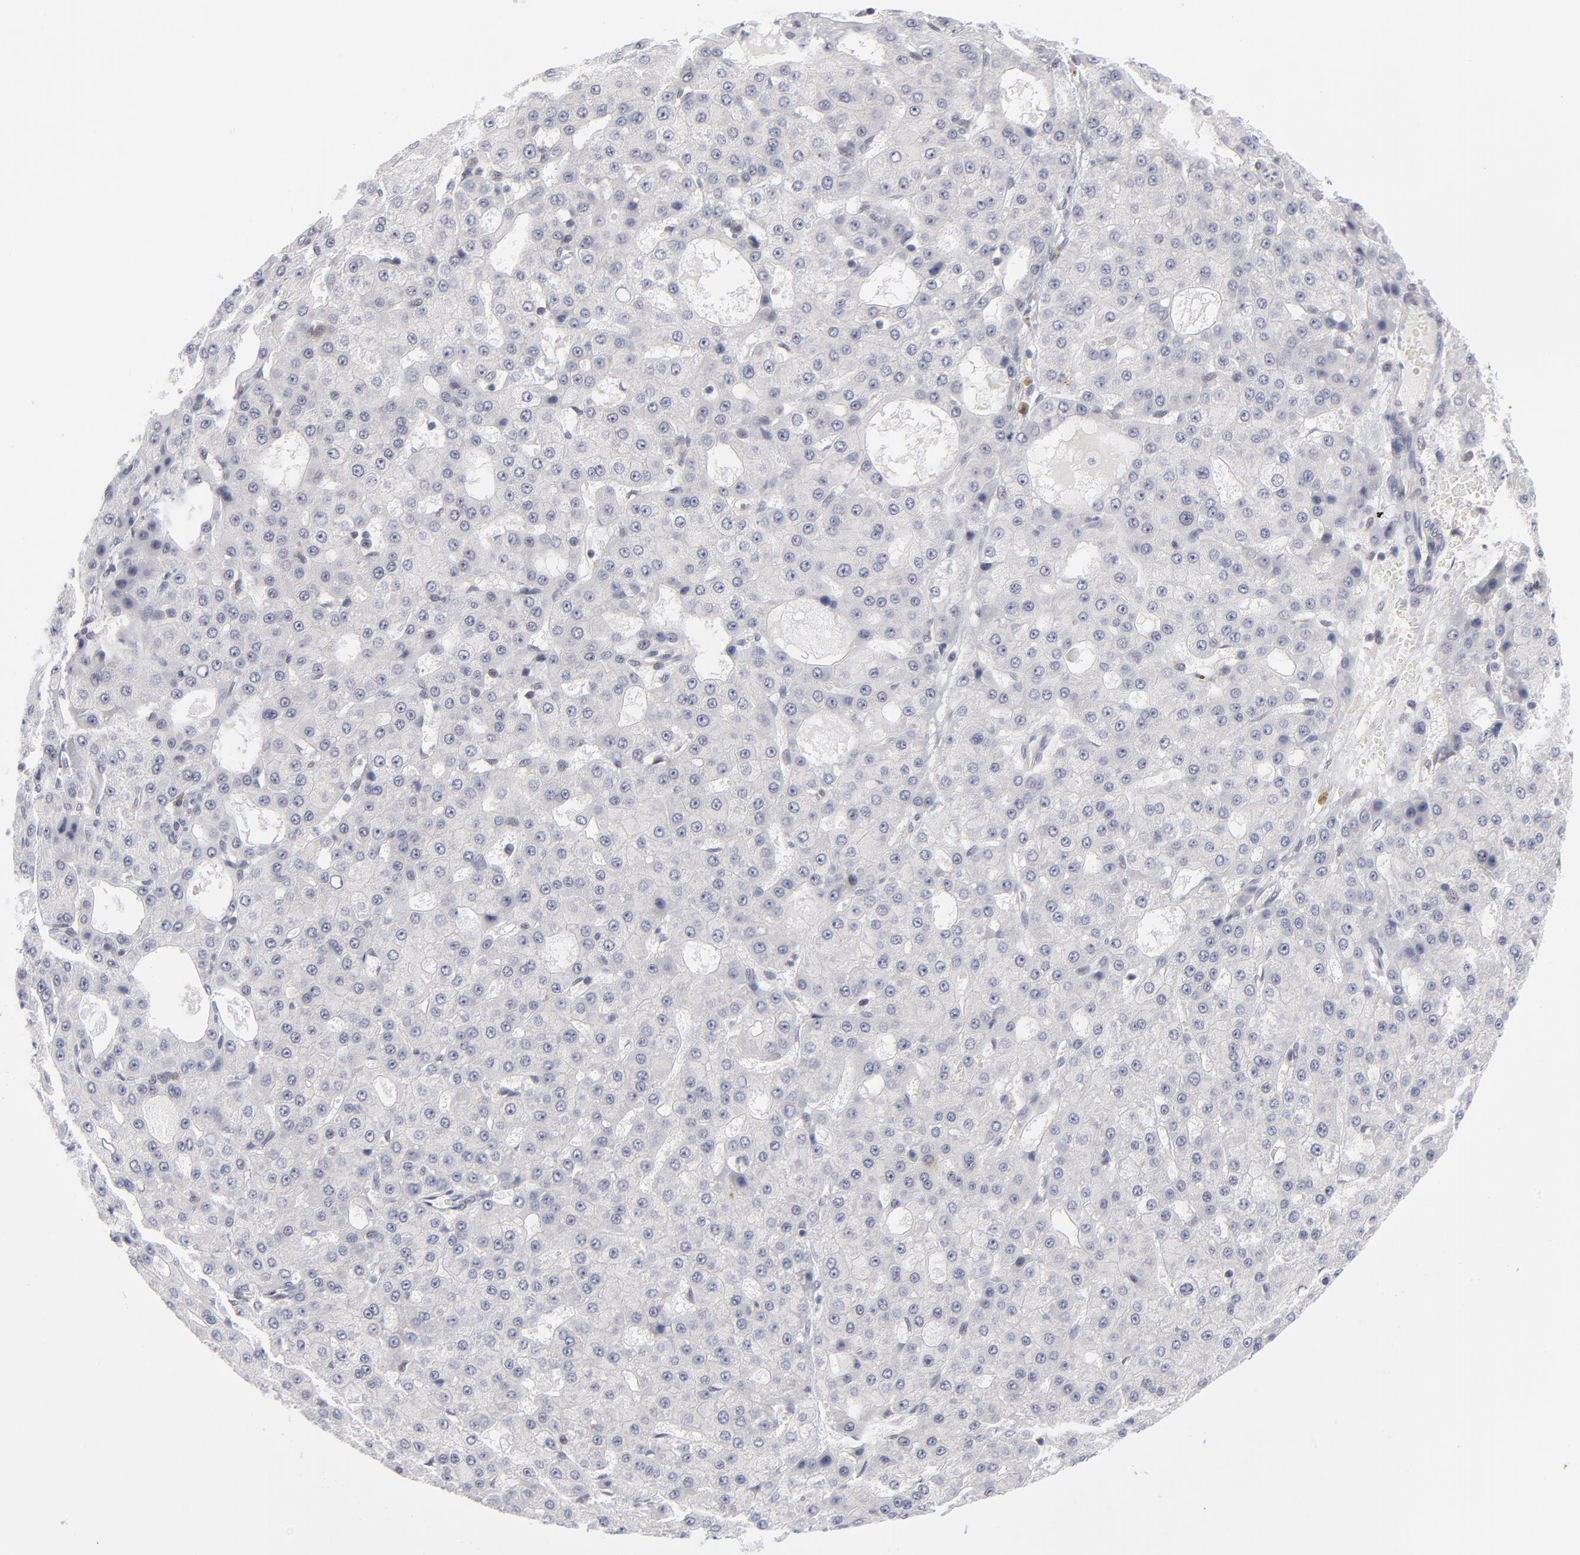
{"staining": {"intensity": "negative", "quantity": "none", "location": "none"}, "tissue": "liver cancer", "cell_type": "Tumor cells", "image_type": "cancer", "snomed": [{"axis": "morphology", "description": "Carcinoma, Hepatocellular, NOS"}, {"axis": "topography", "description": "Liver"}], "caption": "The immunohistochemistry photomicrograph has no significant expression in tumor cells of liver hepatocellular carcinoma tissue. (Brightfield microscopy of DAB immunohistochemistry (IHC) at high magnification).", "gene": "NBN", "patient": {"sex": "male", "age": 47}}